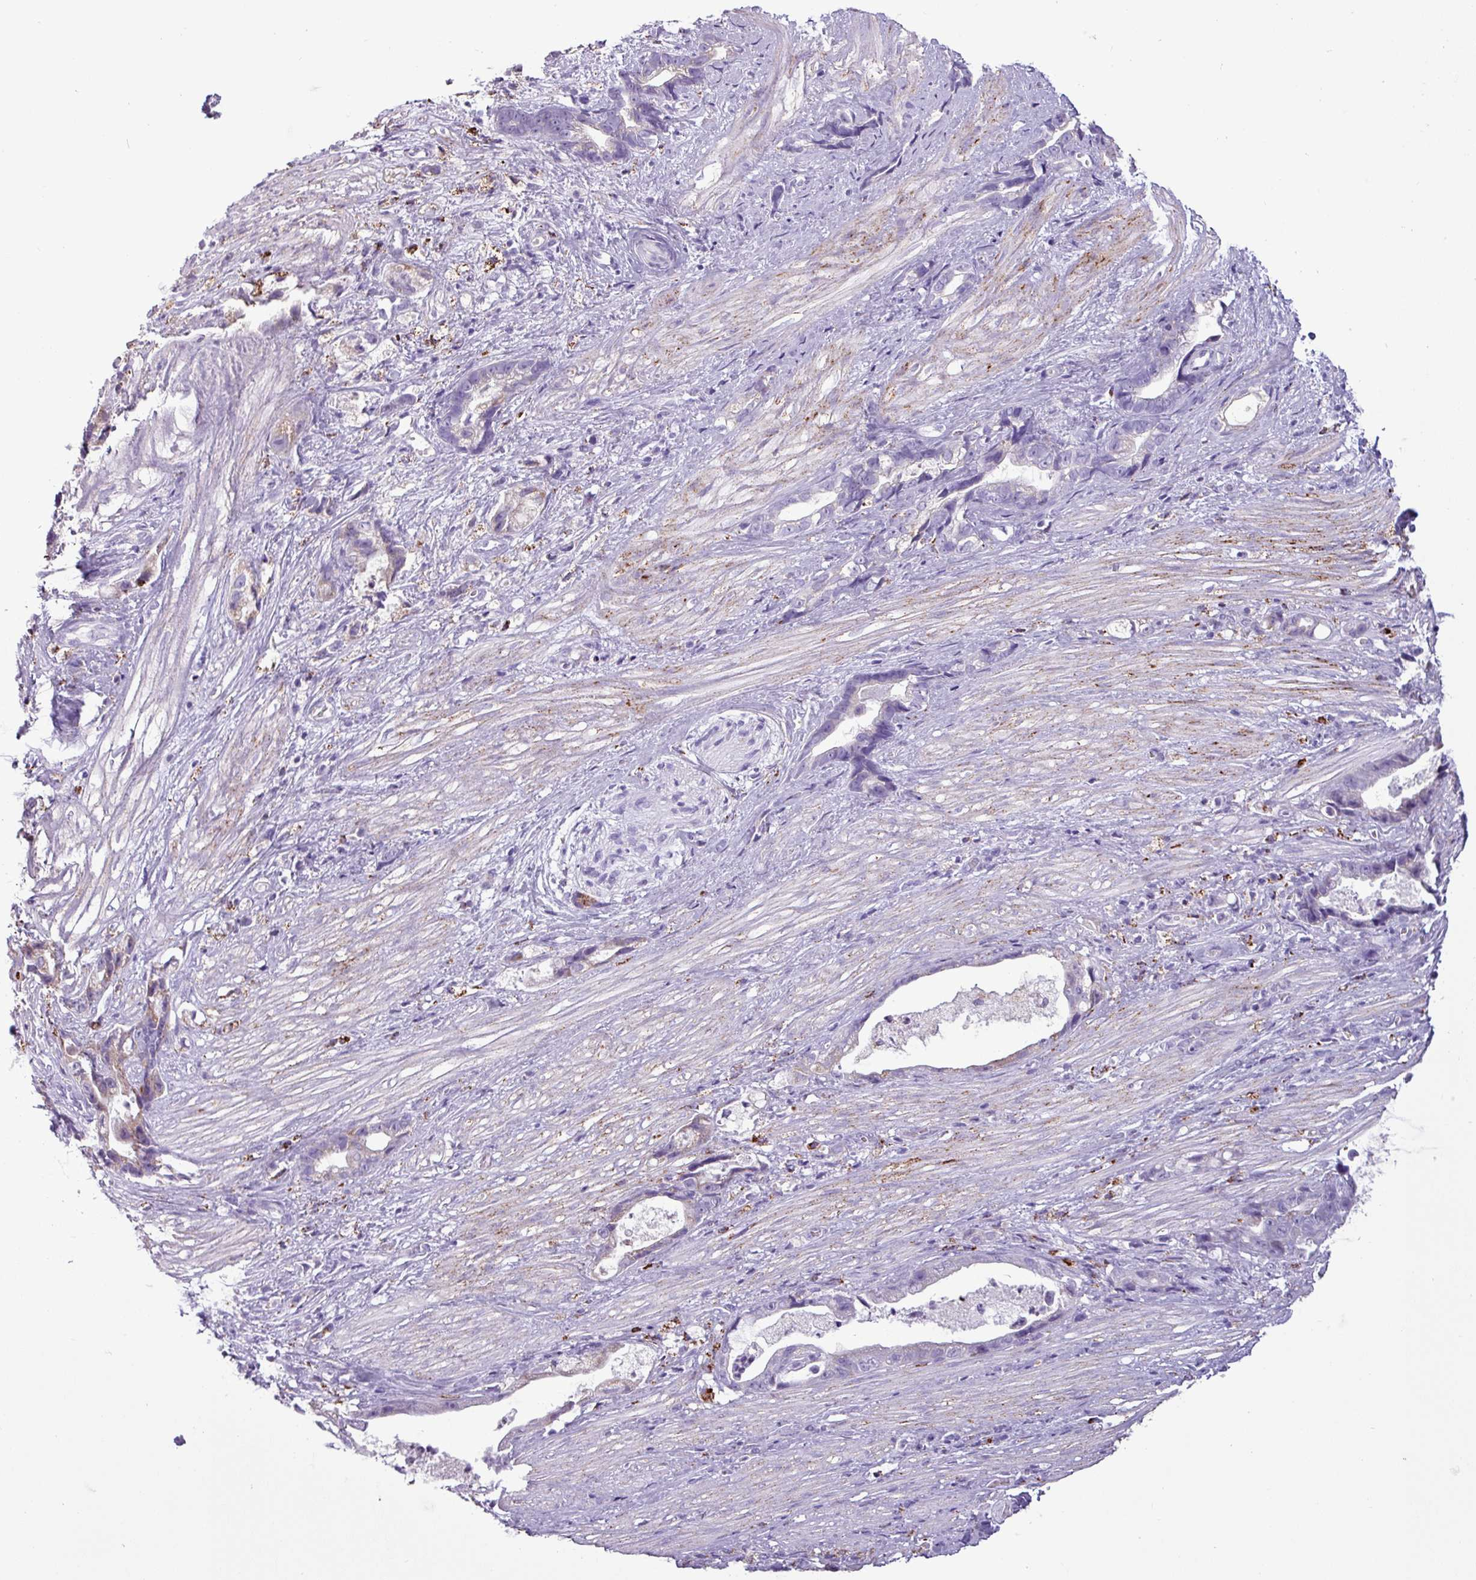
{"staining": {"intensity": "negative", "quantity": "none", "location": "none"}, "tissue": "stomach cancer", "cell_type": "Tumor cells", "image_type": "cancer", "snomed": [{"axis": "morphology", "description": "Adenocarcinoma, NOS"}, {"axis": "topography", "description": "Stomach"}], "caption": "Stomach cancer (adenocarcinoma) was stained to show a protein in brown. There is no significant staining in tumor cells. (Immunohistochemistry, brightfield microscopy, high magnification).", "gene": "ZNF667", "patient": {"sex": "male", "age": 55}}